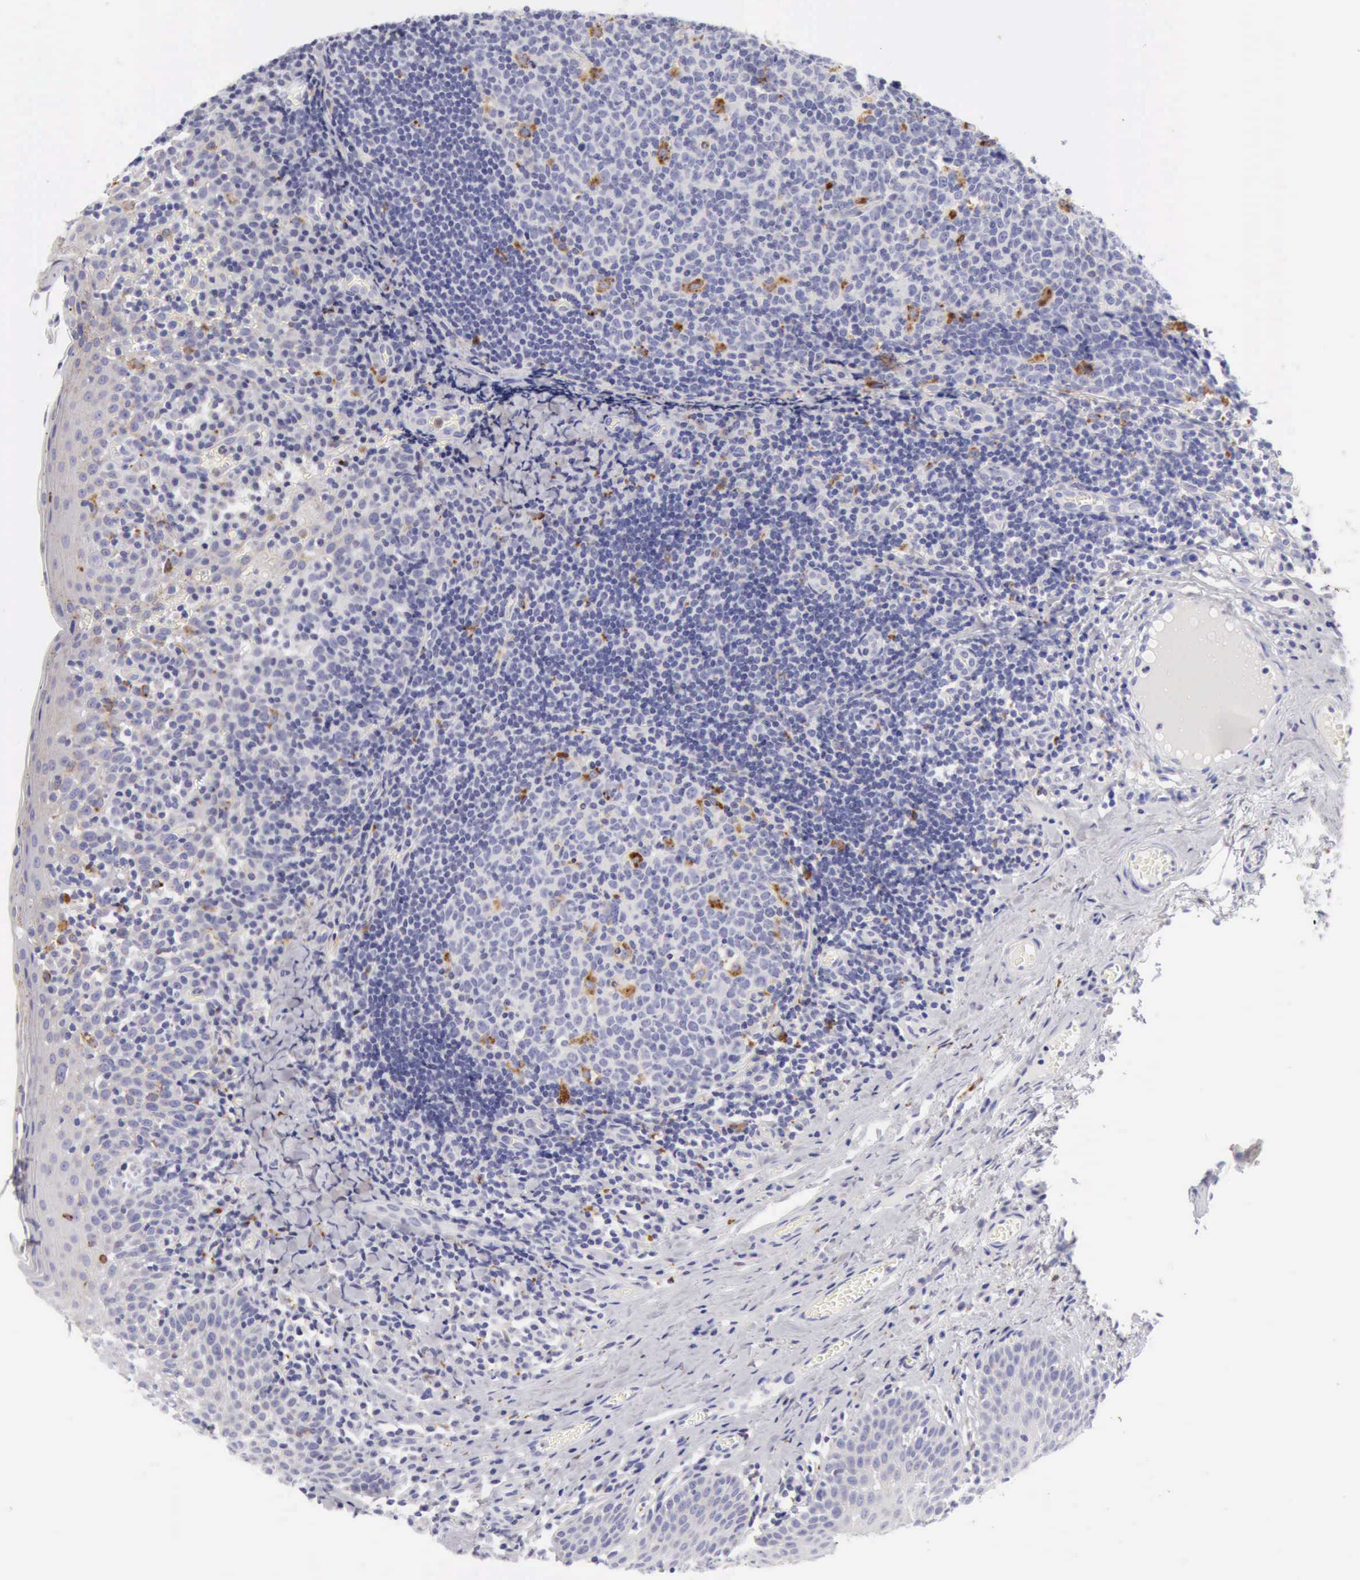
{"staining": {"intensity": "strong", "quantity": "<25%", "location": "cytoplasmic/membranous"}, "tissue": "tonsil", "cell_type": "Germinal center cells", "image_type": "normal", "snomed": [{"axis": "morphology", "description": "Normal tissue, NOS"}, {"axis": "topography", "description": "Tonsil"}], "caption": "Immunohistochemical staining of normal human tonsil demonstrates strong cytoplasmic/membranous protein expression in approximately <25% of germinal center cells. (IHC, brightfield microscopy, high magnification).", "gene": "CTSS", "patient": {"sex": "female", "age": 34}}